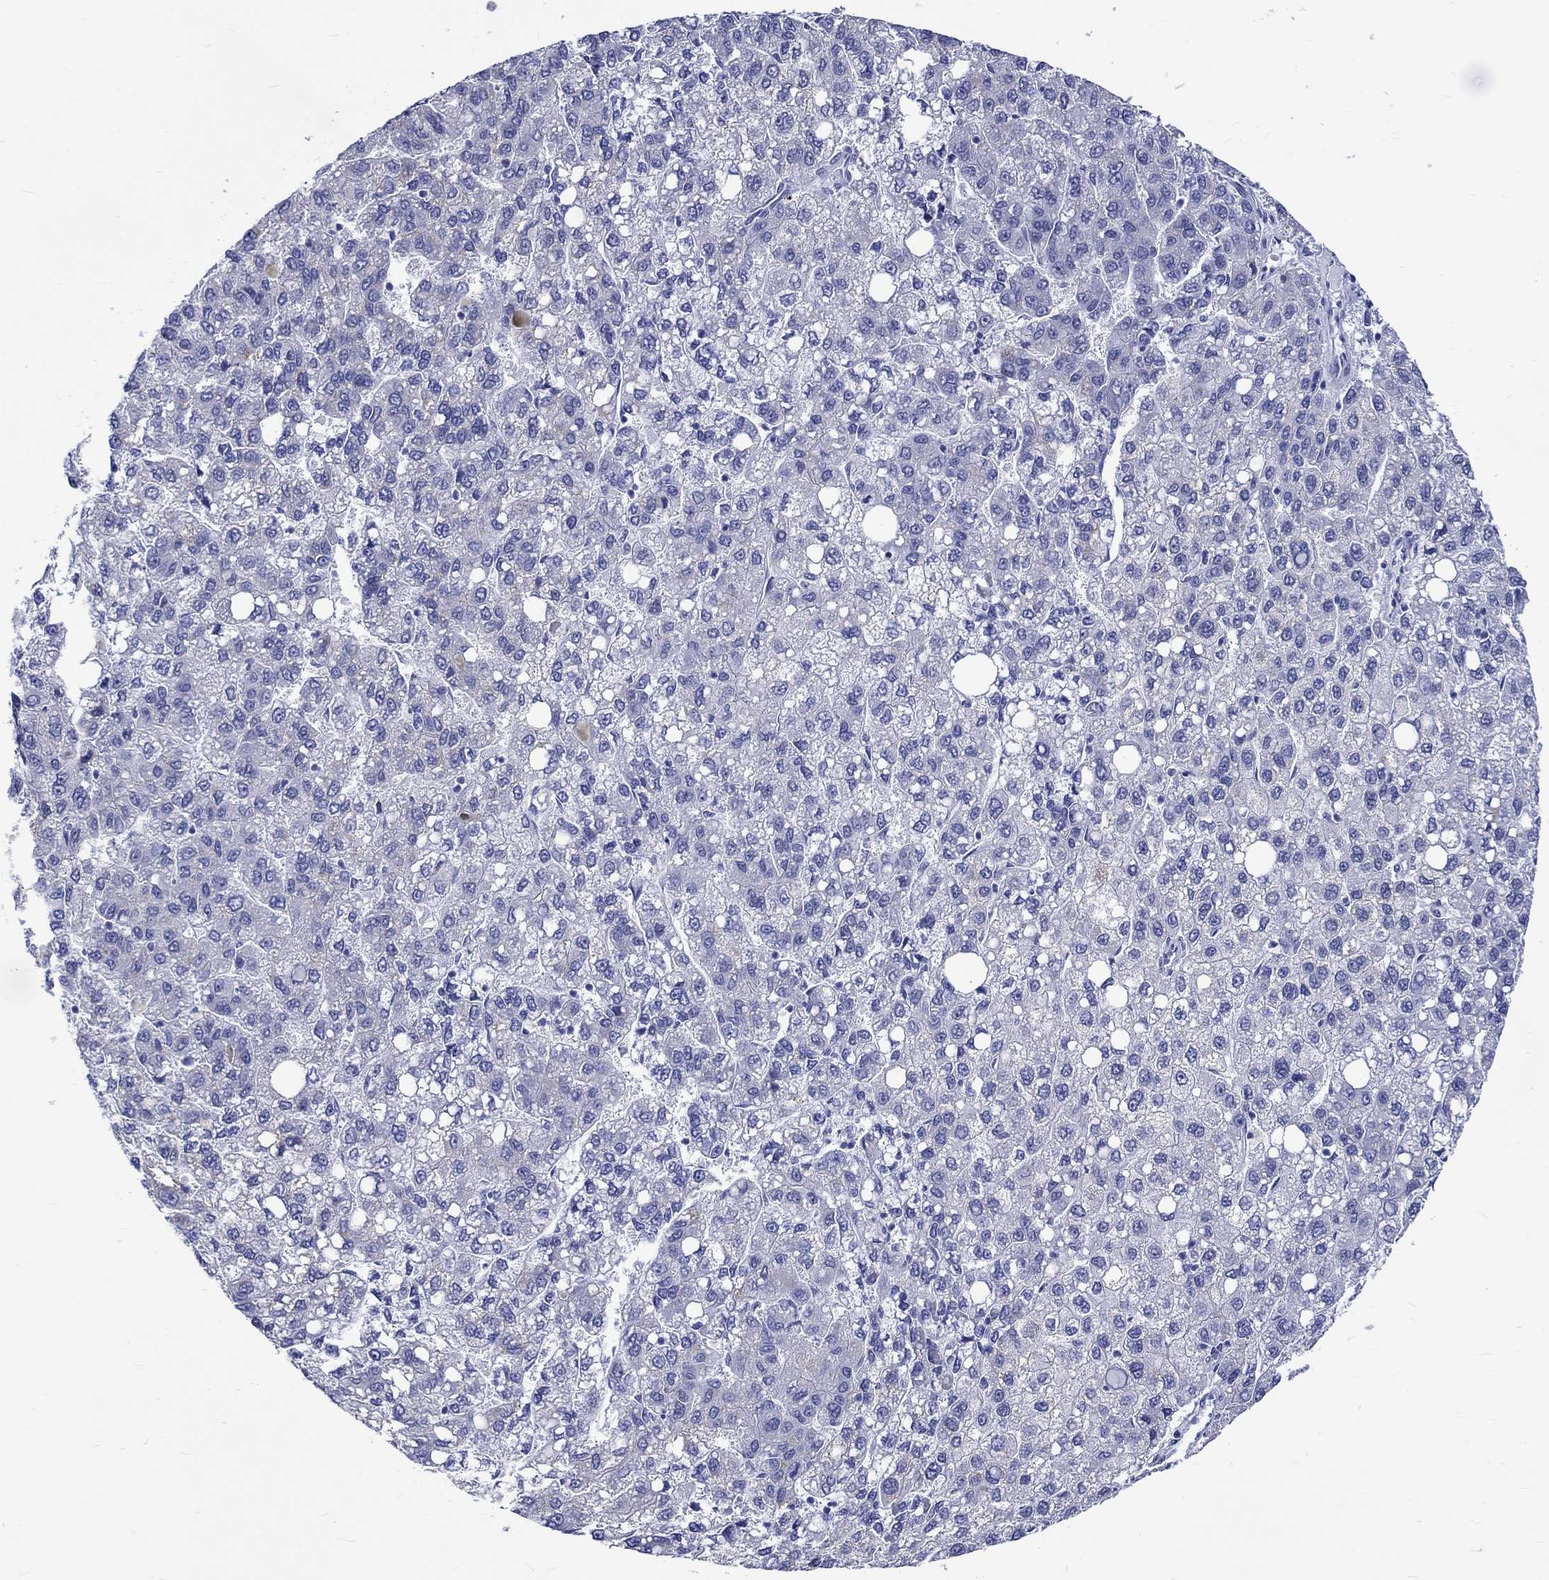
{"staining": {"intensity": "negative", "quantity": "none", "location": "none"}, "tissue": "liver cancer", "cell_type": "Tumor cells", "image_type": "cancer", "snomed": [{"axis": "morphology", "description": "Carcinoma, Hepatocellular, NOS"}, {"axis": "topography", "description": "Liver"}], "caption": "This is a micrograph of IHC staining of liver hepatocellular carcinoma, which shows no positivity in tumor cells.", "gene": "SH2D7", "patient": {"sex": "female", "age": 82}}